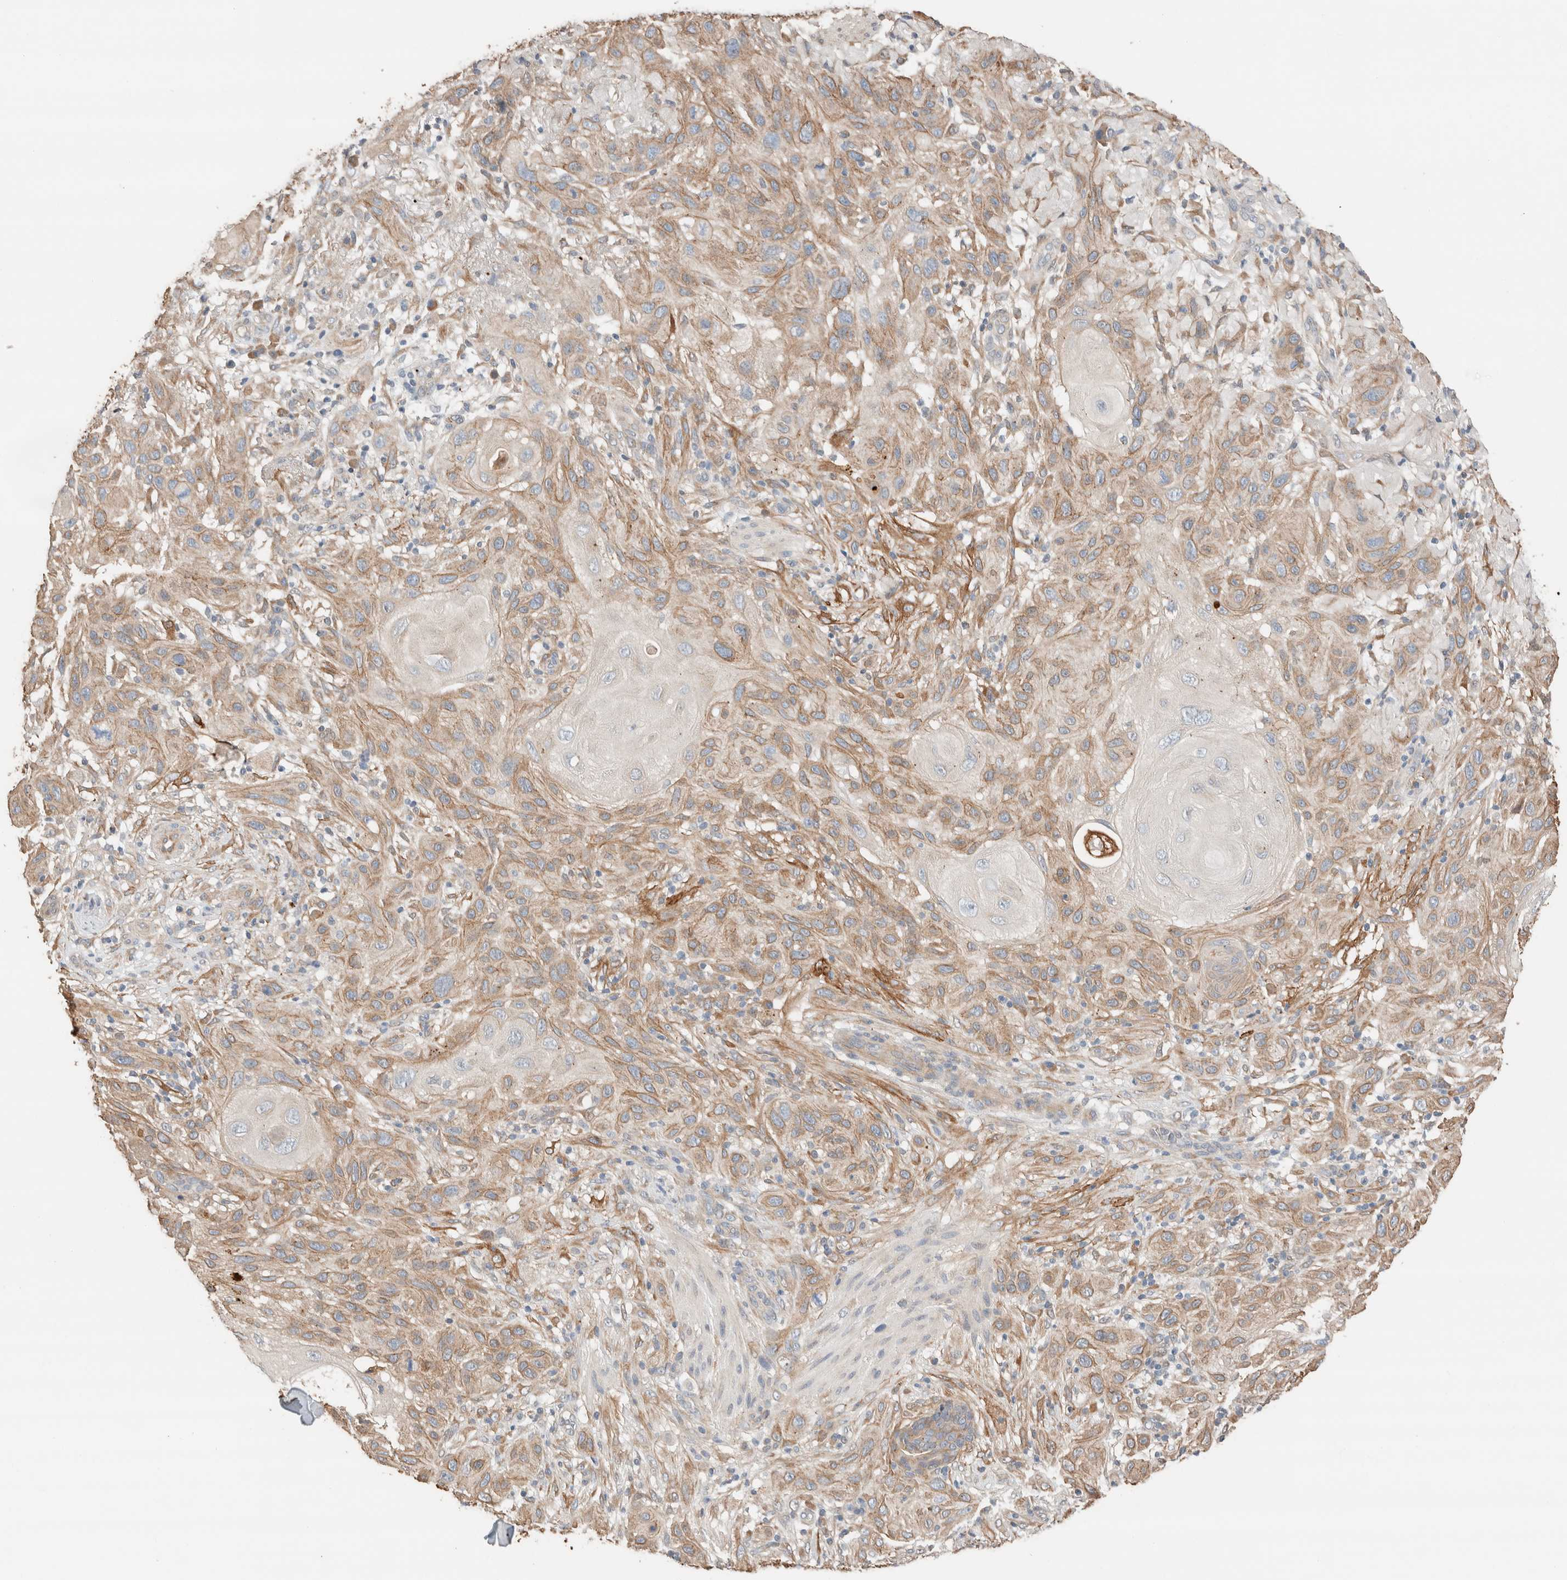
{"staining": {"intensity": "moderate", "quantity": ">75%", "location": "cytoplasmic/membranous"}, "tissue": "skin cancer", "cell_type": "Tumor cells", "image_type": "cancer", "snomed": [{"axis": "morphology", "description": "Normal tissue, NOS"}, {"axis": "morphology", "description": "Squamous cell carcinoma, NOS"}, {"axis": "topography", "description": "Skin"}], "caption": "Immunohistochemical staining of human skin cancer (squamous cell carcinoma) demonstrates medium levels of moderate cytoplasmic/membranous protein expression in approximately >75% of tumor cells.", "gene": "TUBD1", "patient": {"sex": "female", "age": 96}}